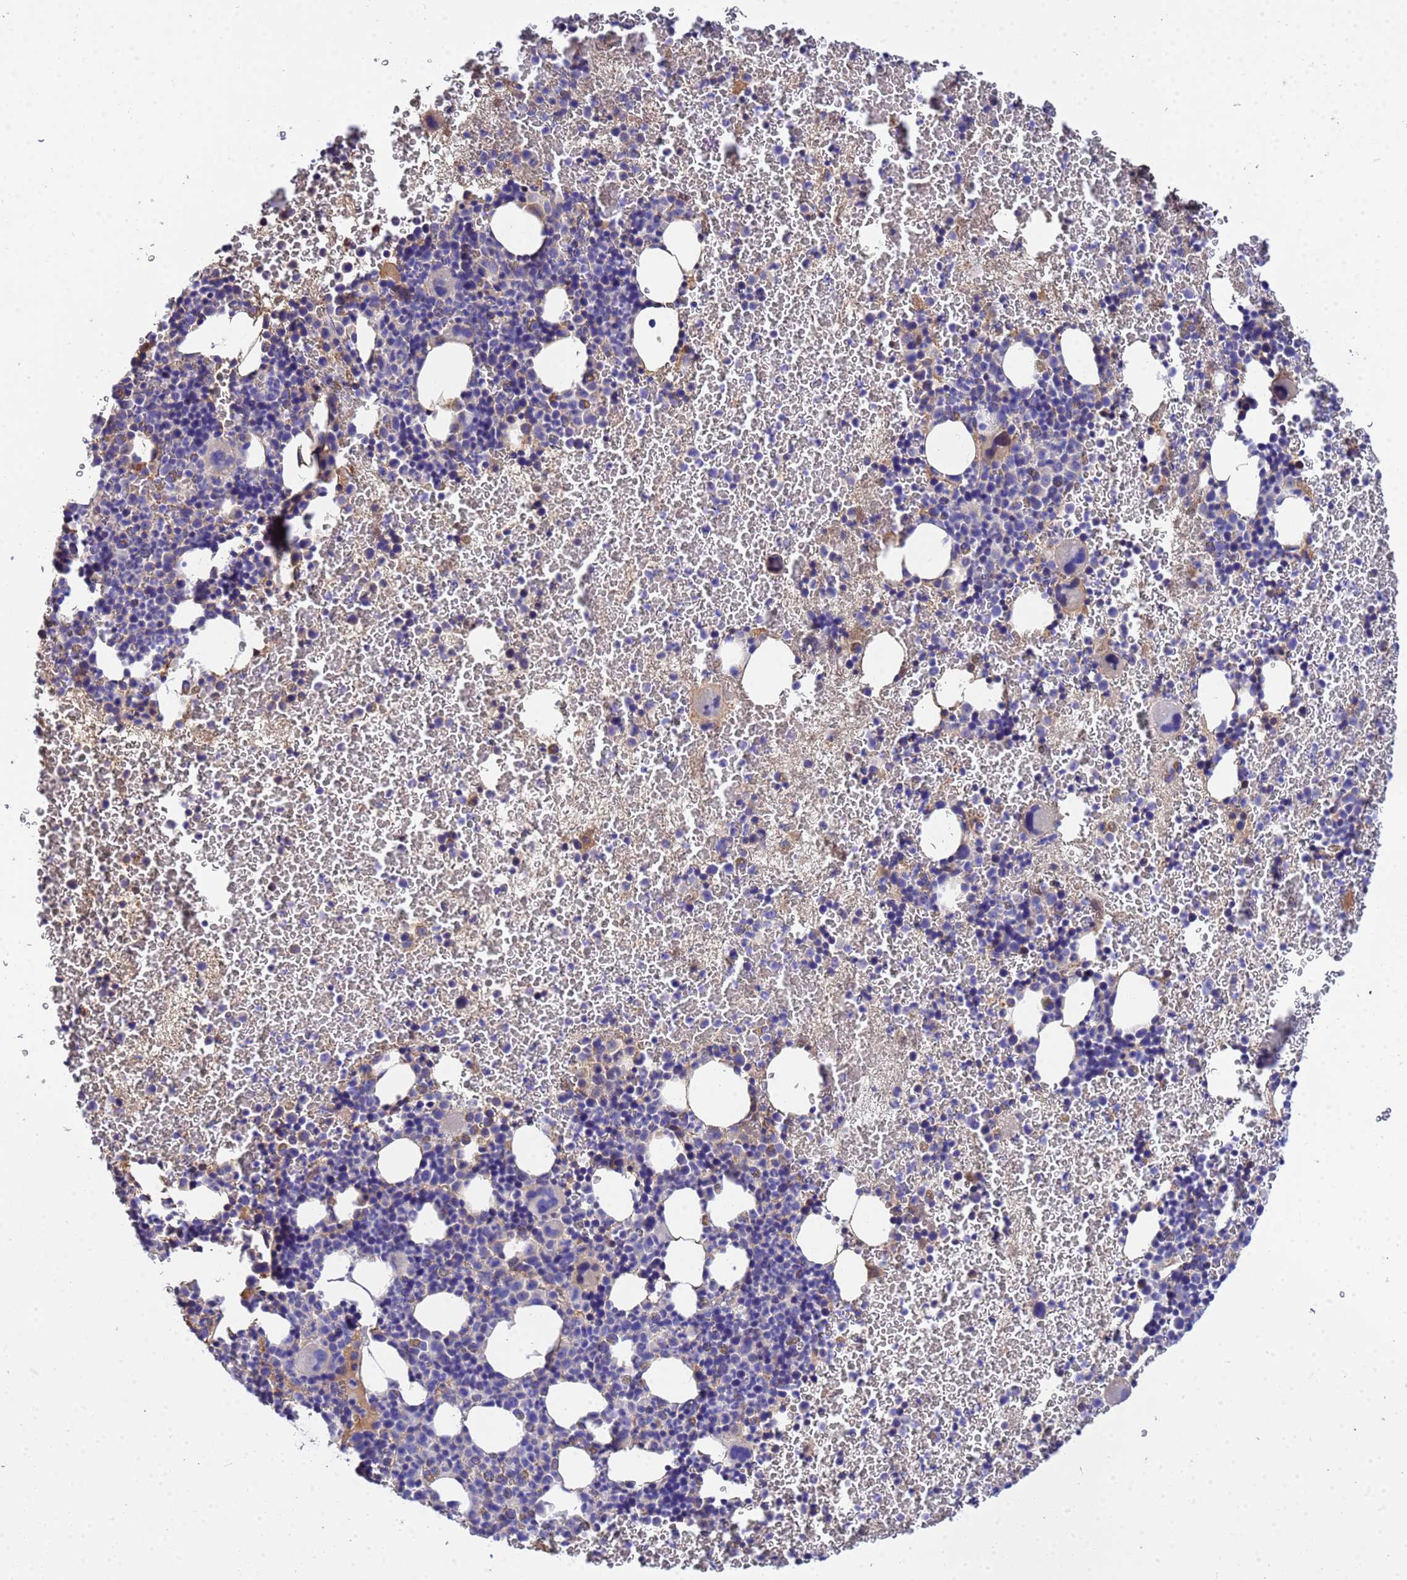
{"staining": {"intensity": "moderate", "quantity": "<25%", "location": "cytoplasmic/membranous"}, "tissue": "bone marrow", "cell_type": "Hematopoietic cells", "image_type": "normal", "snomed": [{"axis": "morphology", "description": "Normal tissue, NOS"}, {"axis": "topography", "description": "Bone marrow"}], "caption": "Benign bone marrow displays moderate cytoplasmic/membranous staining in approximately <25% of hematopoietic cells.", "gene": "GLUD1", "patient": {"sex": "male", "age": 11}}